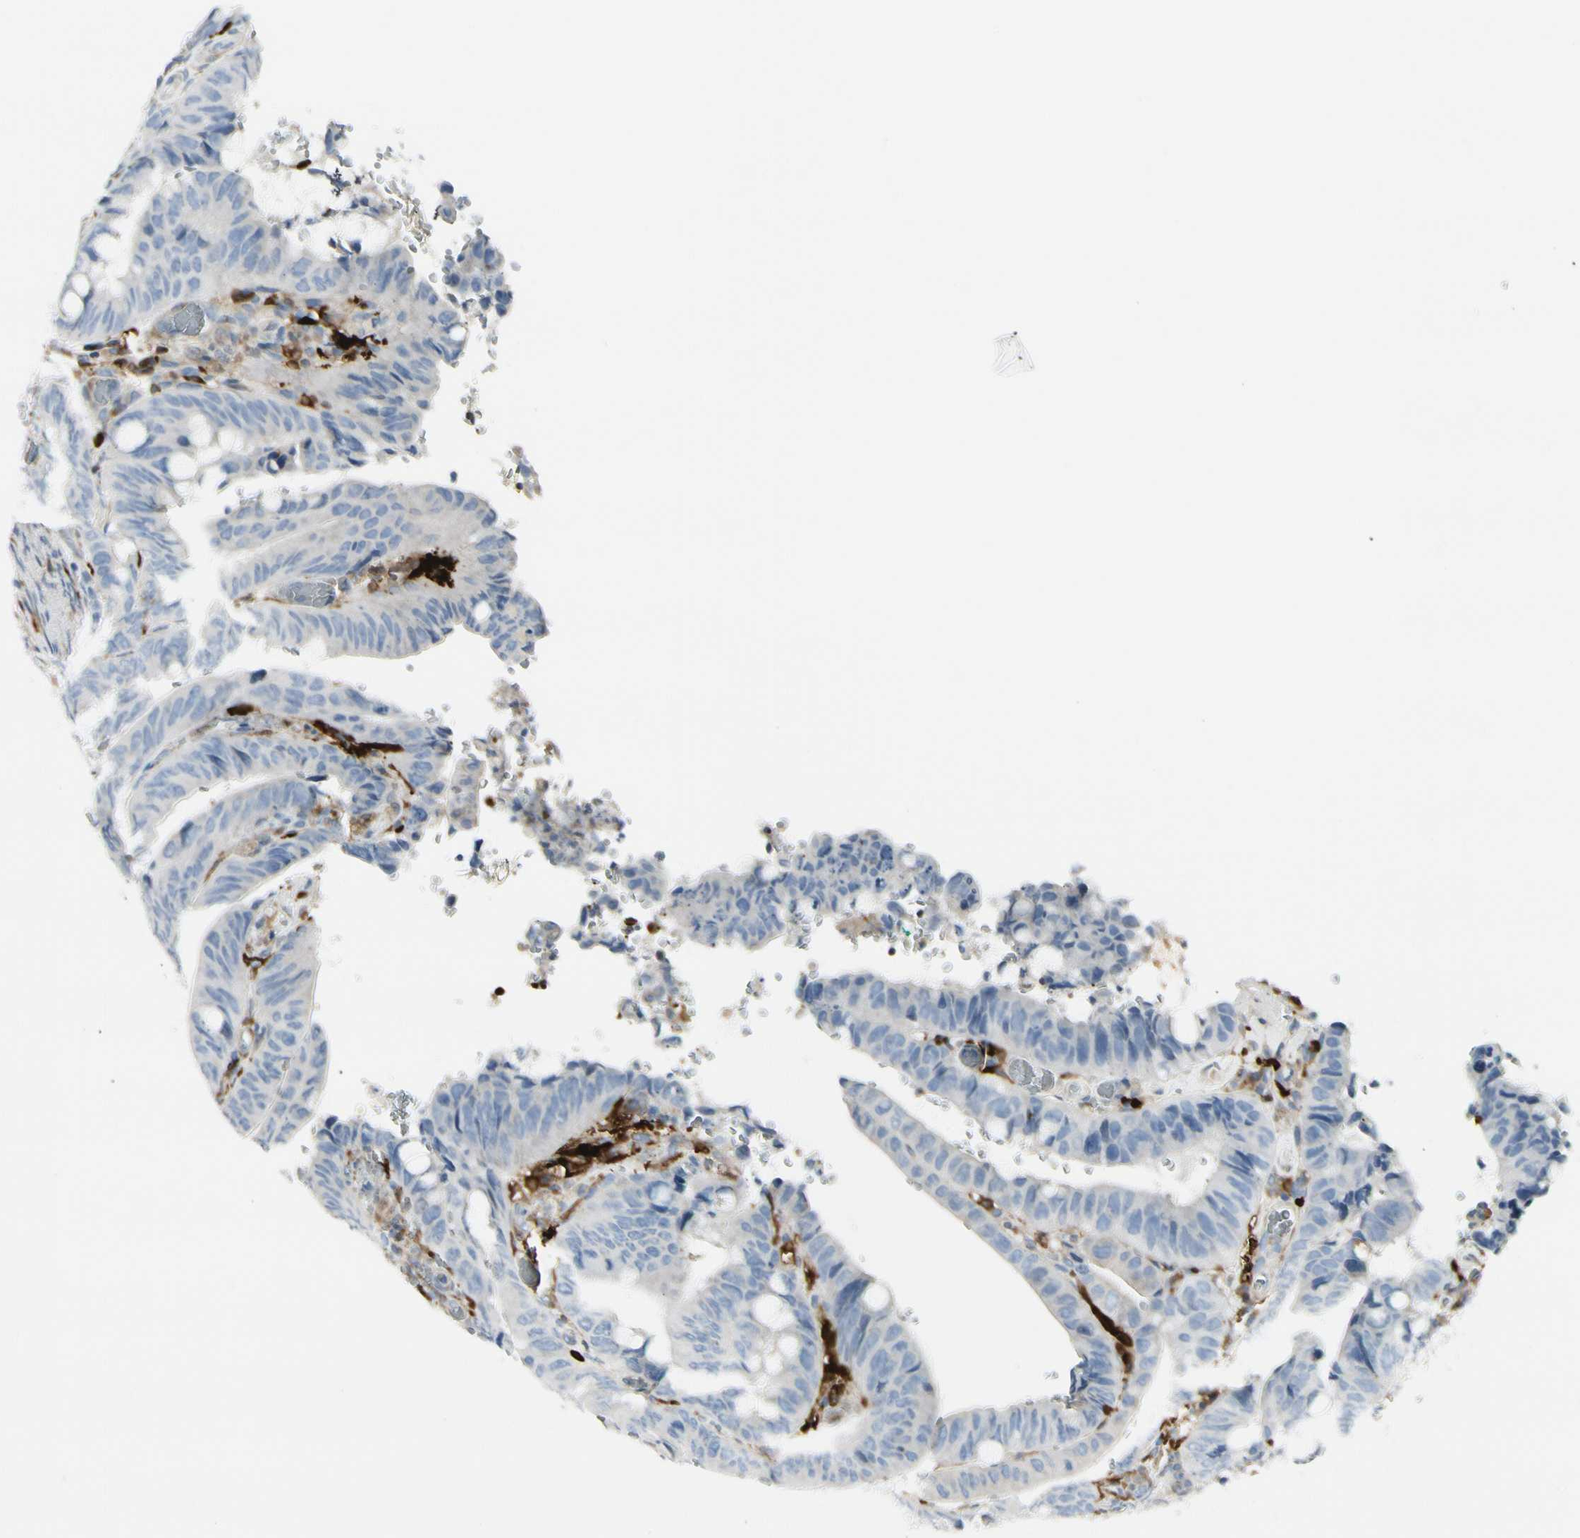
{"staining": {"intensity": "negative", "quantity": "none", "location": "none"}, "tissue": "colorectal cancer", "cell_type": "Tumor cells", "image_type": "cancer", "snomed": [{"axis": "morphology", "description": "Normal tissue, NOS"}, {"axis": "morphology", "description": "Adenocarcinoma, NOS"}, {"axis": "topography", "description": "Rectum"}, {"axis": "topography", "description": "Peripheral nerve tissue"}], "caption": "An immunohistochemistry (IHC) micrograph of colorectal cancer (adenocarcinoma) is shown. There is no staining in tumor cells of colorectal cancer (adenocarcinoma).", "gene": "TRAF1", "patient": {"sex": "male", "age": 92}}